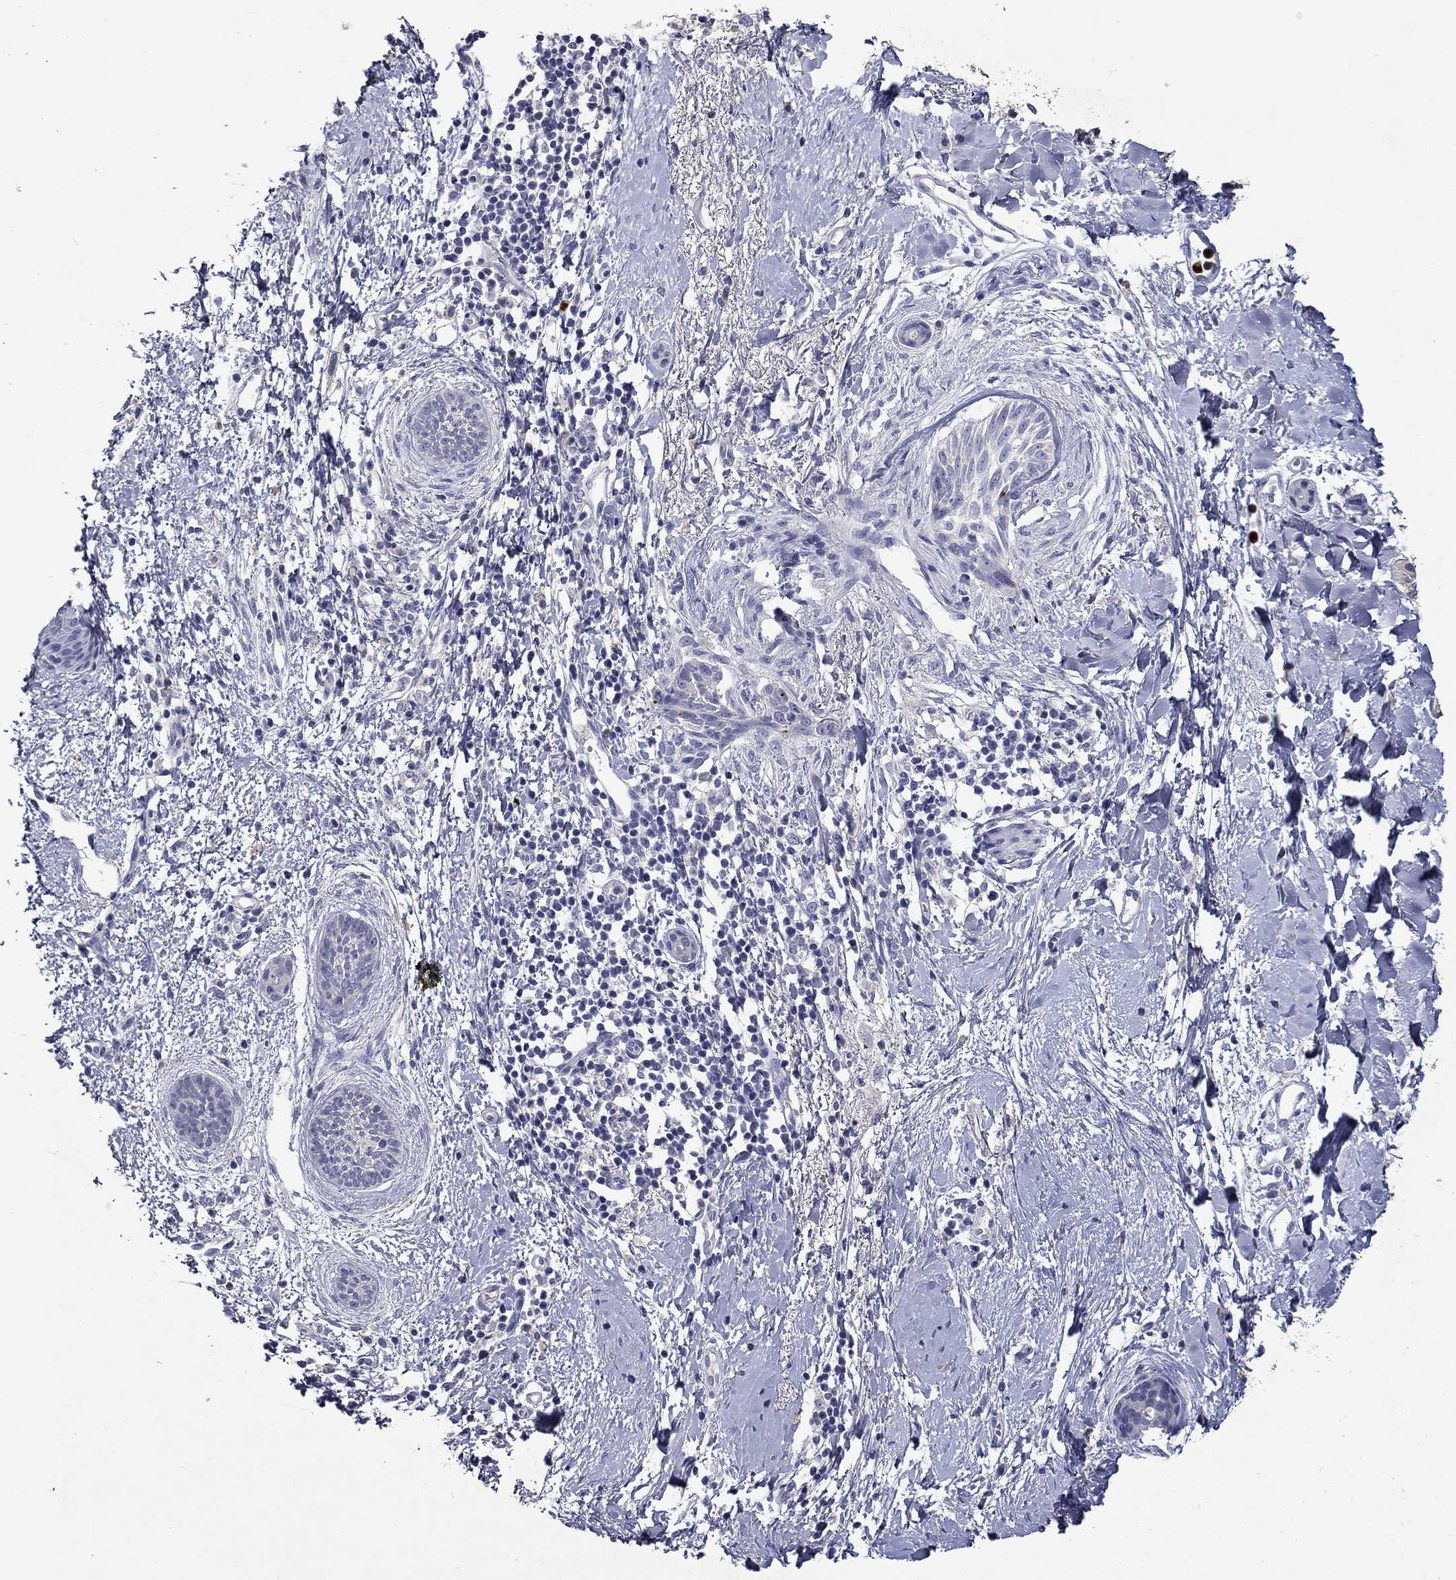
{"staining": {"intensity": "negative", "quantity": "none", "location": "none"}, "tissue": "skin cancer", "cell_type": "Tumor cells", "image_type": "cancer", "snomed": [{"axis": "morphology", "description": "Basal cell carcinoma"}, {"axis": "topography", "description": "Skin"}], "caption": "A photomicrograph of human skin cancer (basal cell carcinoma) is negative for staining in tumor cells. Brightfield microscopy of immunohistochemistry stained with DAB (3,3'-diaminobenzidine) (brown) and hematoxylin (blue), captured at high magnification.", "gene": "IRF5", "patient": {"sex": "female", "age": 65}}